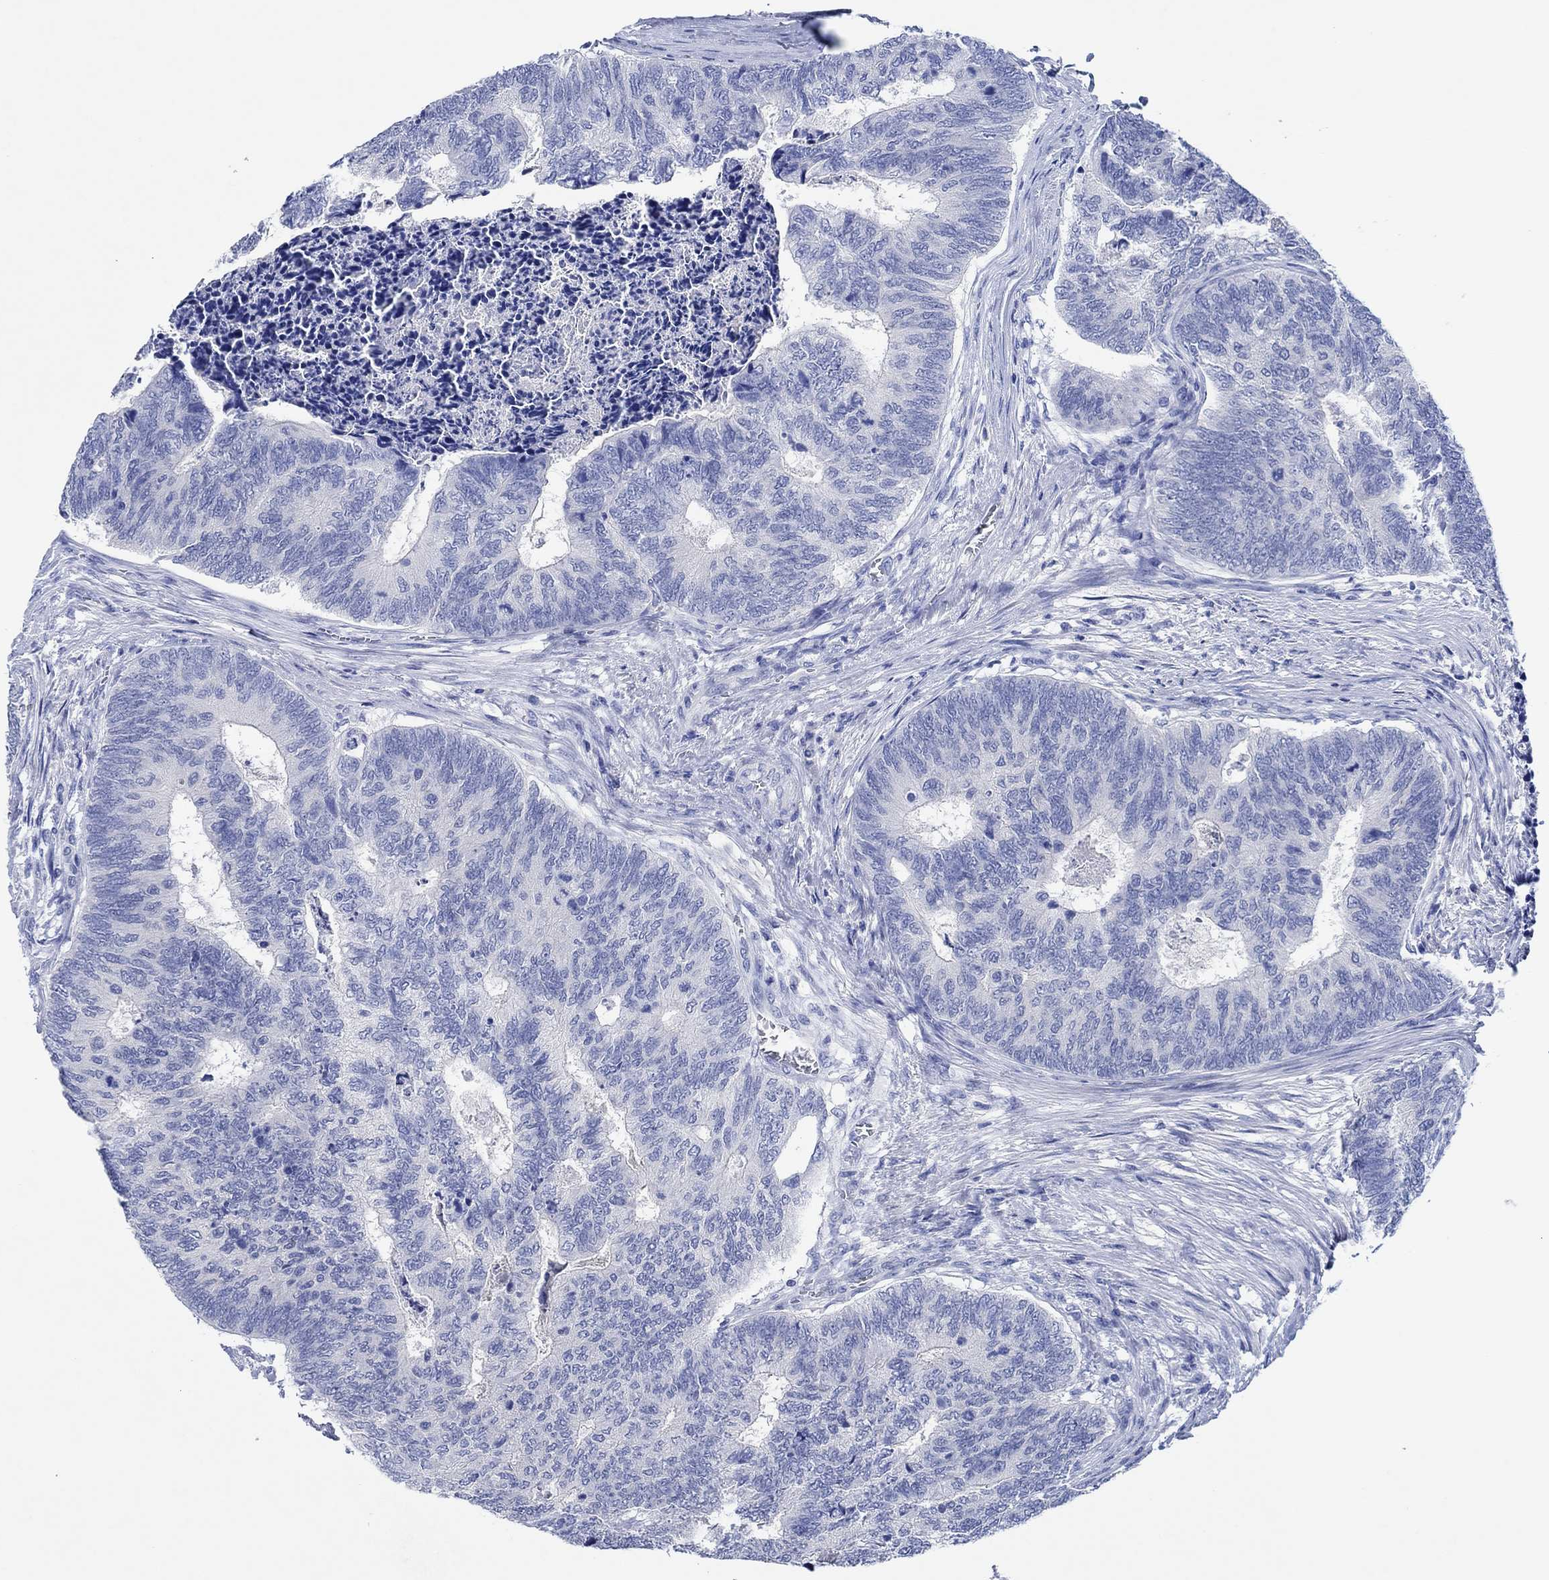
{"staining": {"intensity": "negative", "quantity": "none", "location": "none"}, "tissue": "colorectal cancer", "cell_type": "Tumor cells", "image_type": "cancer", "snomed": [{"axis": "morphology", "description": "Adenocarcinoma, NOS"}, {"axis": "topography", "description": "Colon"}], "caption": "A micrograph of human colorectal adenocarcinoma is negative for staining in tumor cells. (DAB immunohistochemistry (IHC) visualized using brightfield microscopy, high magnification).", "gene": "CPNE6", "patient": {"sex": "female", "age": 67}}